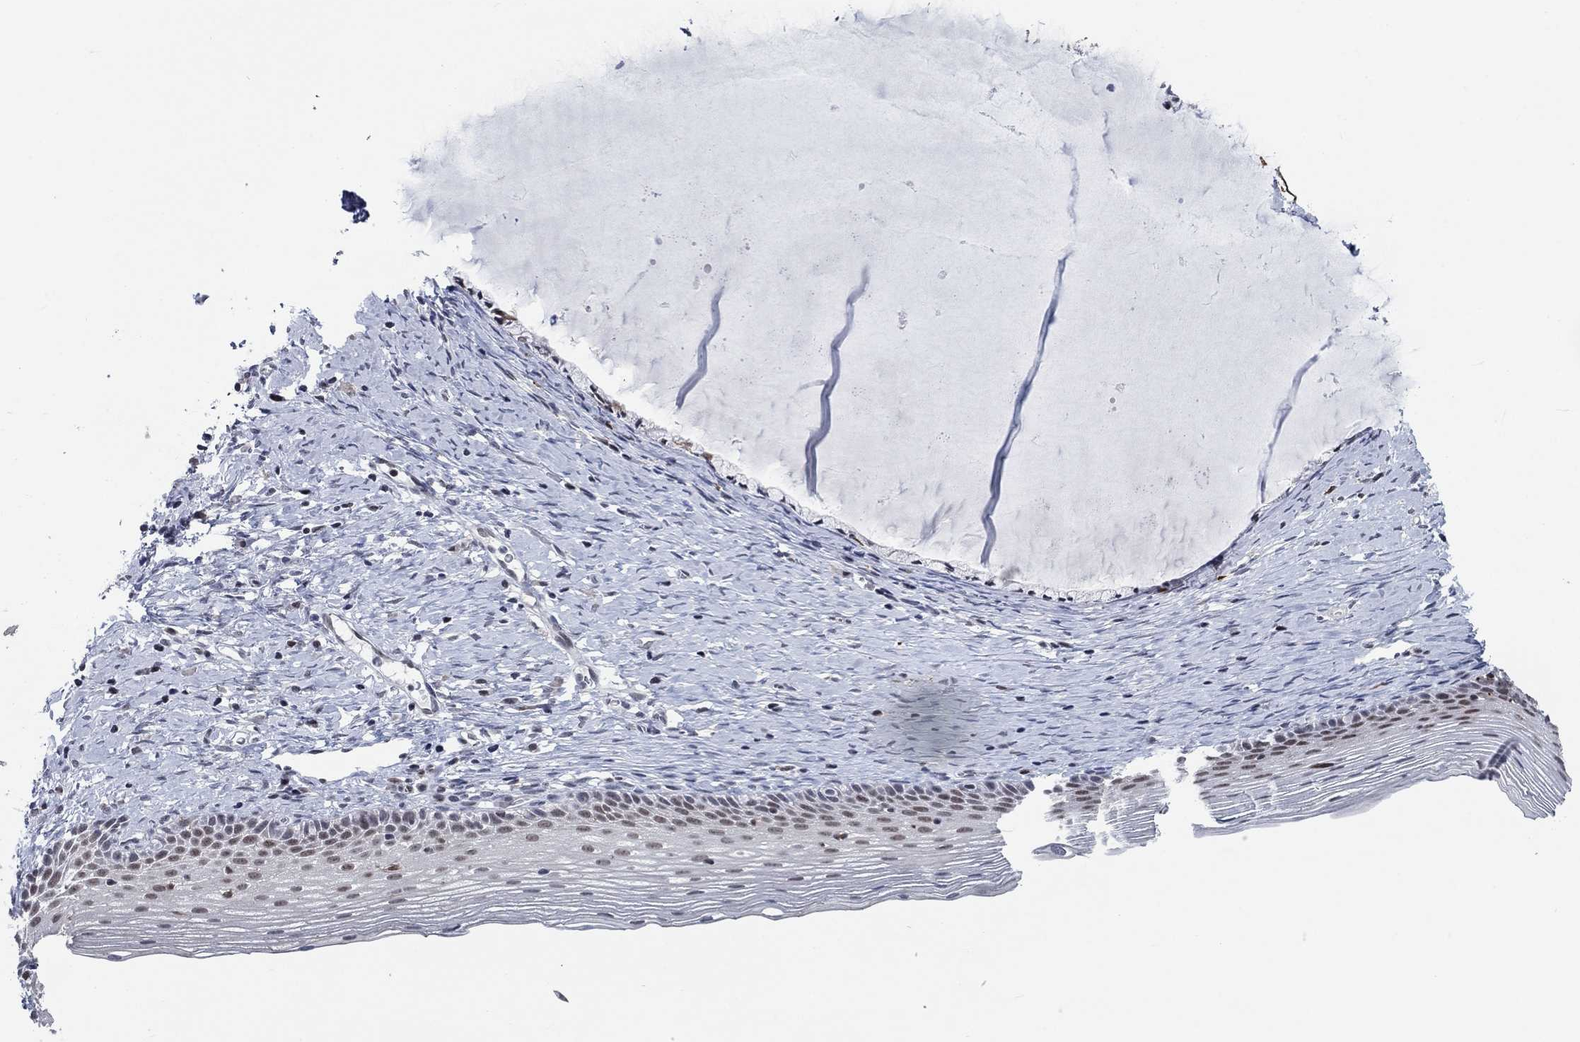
{"staining": {"intensity": "moderate", "quantity": "<25%", "location": "nuclear"}, "tissue": "cervix", "cell_type": "Squamous epithelial cells", "image_type": "normal", "snomed": [{"axis": "morphology", "description": "Normal tissue, NOS"}, {"axis": "topography", "description": "Cervix"}], "caption": "Protein positivity by IHC exhibits moderate nuclear staining in about <25% of squamous epithelial cells in unremarkable cervix. Ihc stains the protein of interest in brown and the nuclei are stained blue.", "gene": "HCFC1", "patient": {"sex": "female", "age": 39}}